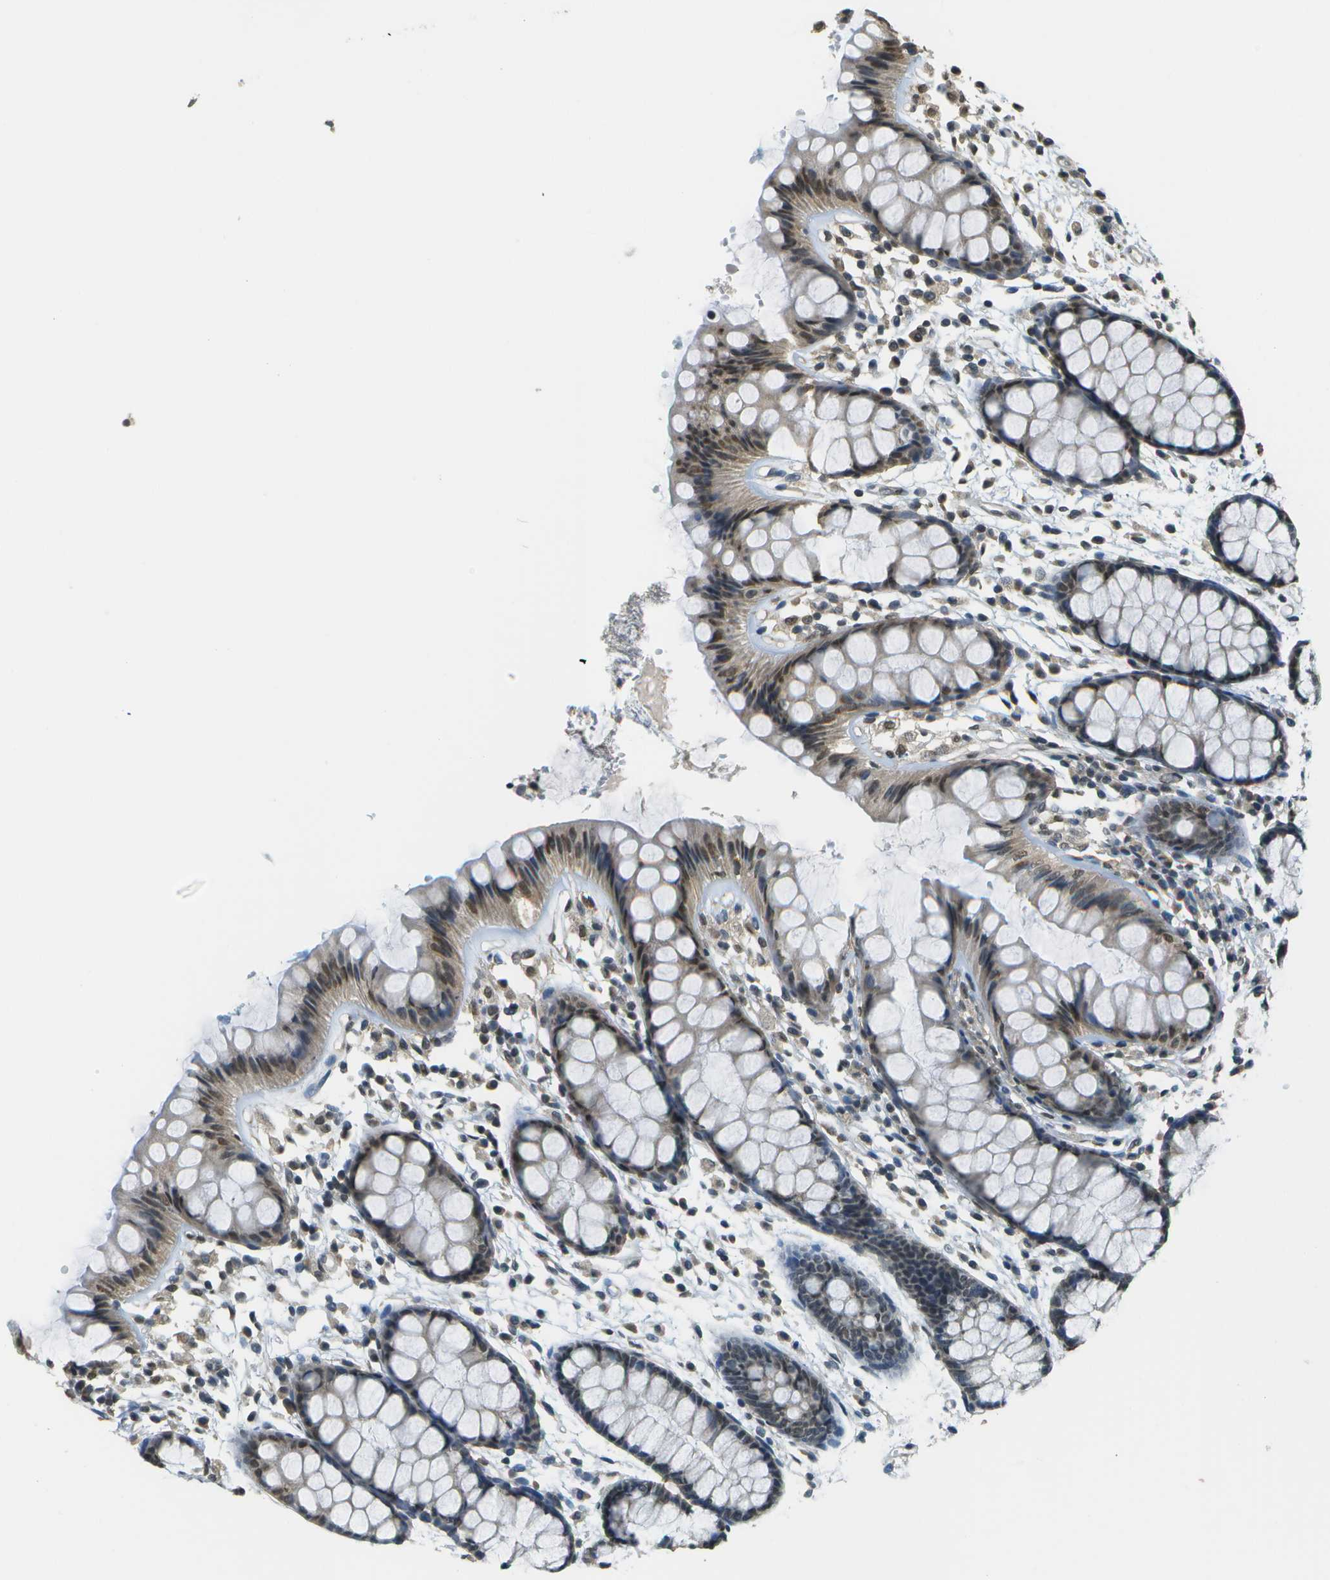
{"staining": {"intensity": "moderate", "quantity": "25%-75%", "location": "cytoplasmic/membranous,nuclear"}, "tissue": "rectum", "cell_type": "Glandular cells", "image_type": "normal", "snomed": [{"axis": "morphology", "description": "Normal tissue, NOS"}, {"axis": "topography", "description": "Rectum"}], "caption": "Glandular cells reveal medium levels of moderate cytoplasmic/membranous,nuclear expression in approximately 25%-75% of cells in normal rectum.", "gene": "ABL2", "patient": {"sex": "female", "age": 66}}